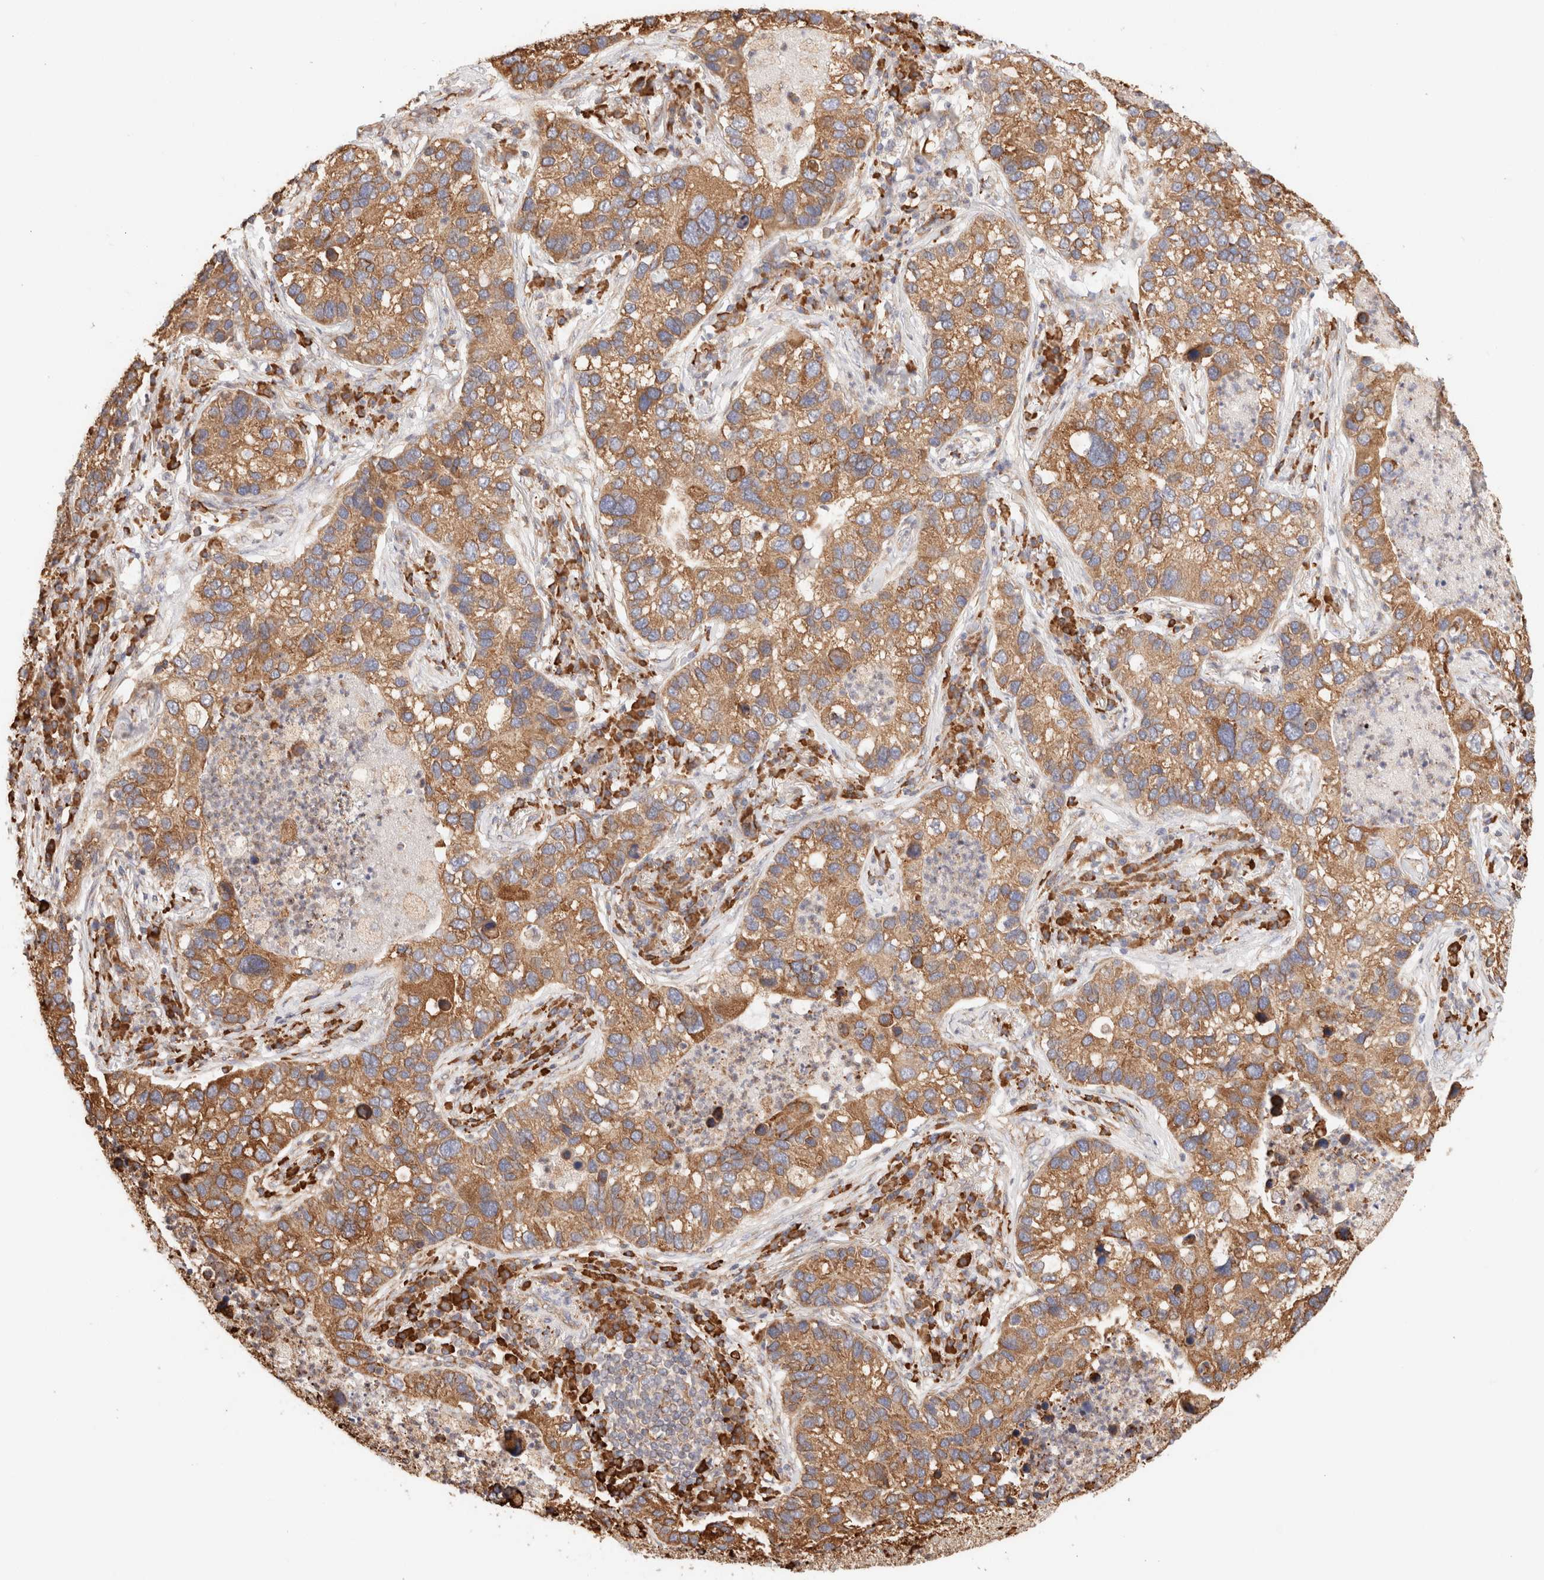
{"staining": {"intensity": "moderate", "quantity": ">75%", "location": "cytoplasmic/membranous"}, "tissue": "lung cancer", "cell_type": "Tumor cells", "image_type": "cancer", "snomed": [{"axis": "morphology", "description": "Normal tissue, NOS"}, {"axis": "morphology", "description": "Adenocarcinoma, NOS"}, {"axis": "topography", "description": "Bronchus"}, {"axis": "topography", "description": "Lung"}], "caption": "Adenocarcinoma (lung) stained with immunohistochemistry (IHC) reveals moderate cytoplasmic/membranous staining in about >75% of tumor cells.", "gene": "FER", "patient": {"sex": "male", "age": 54}}